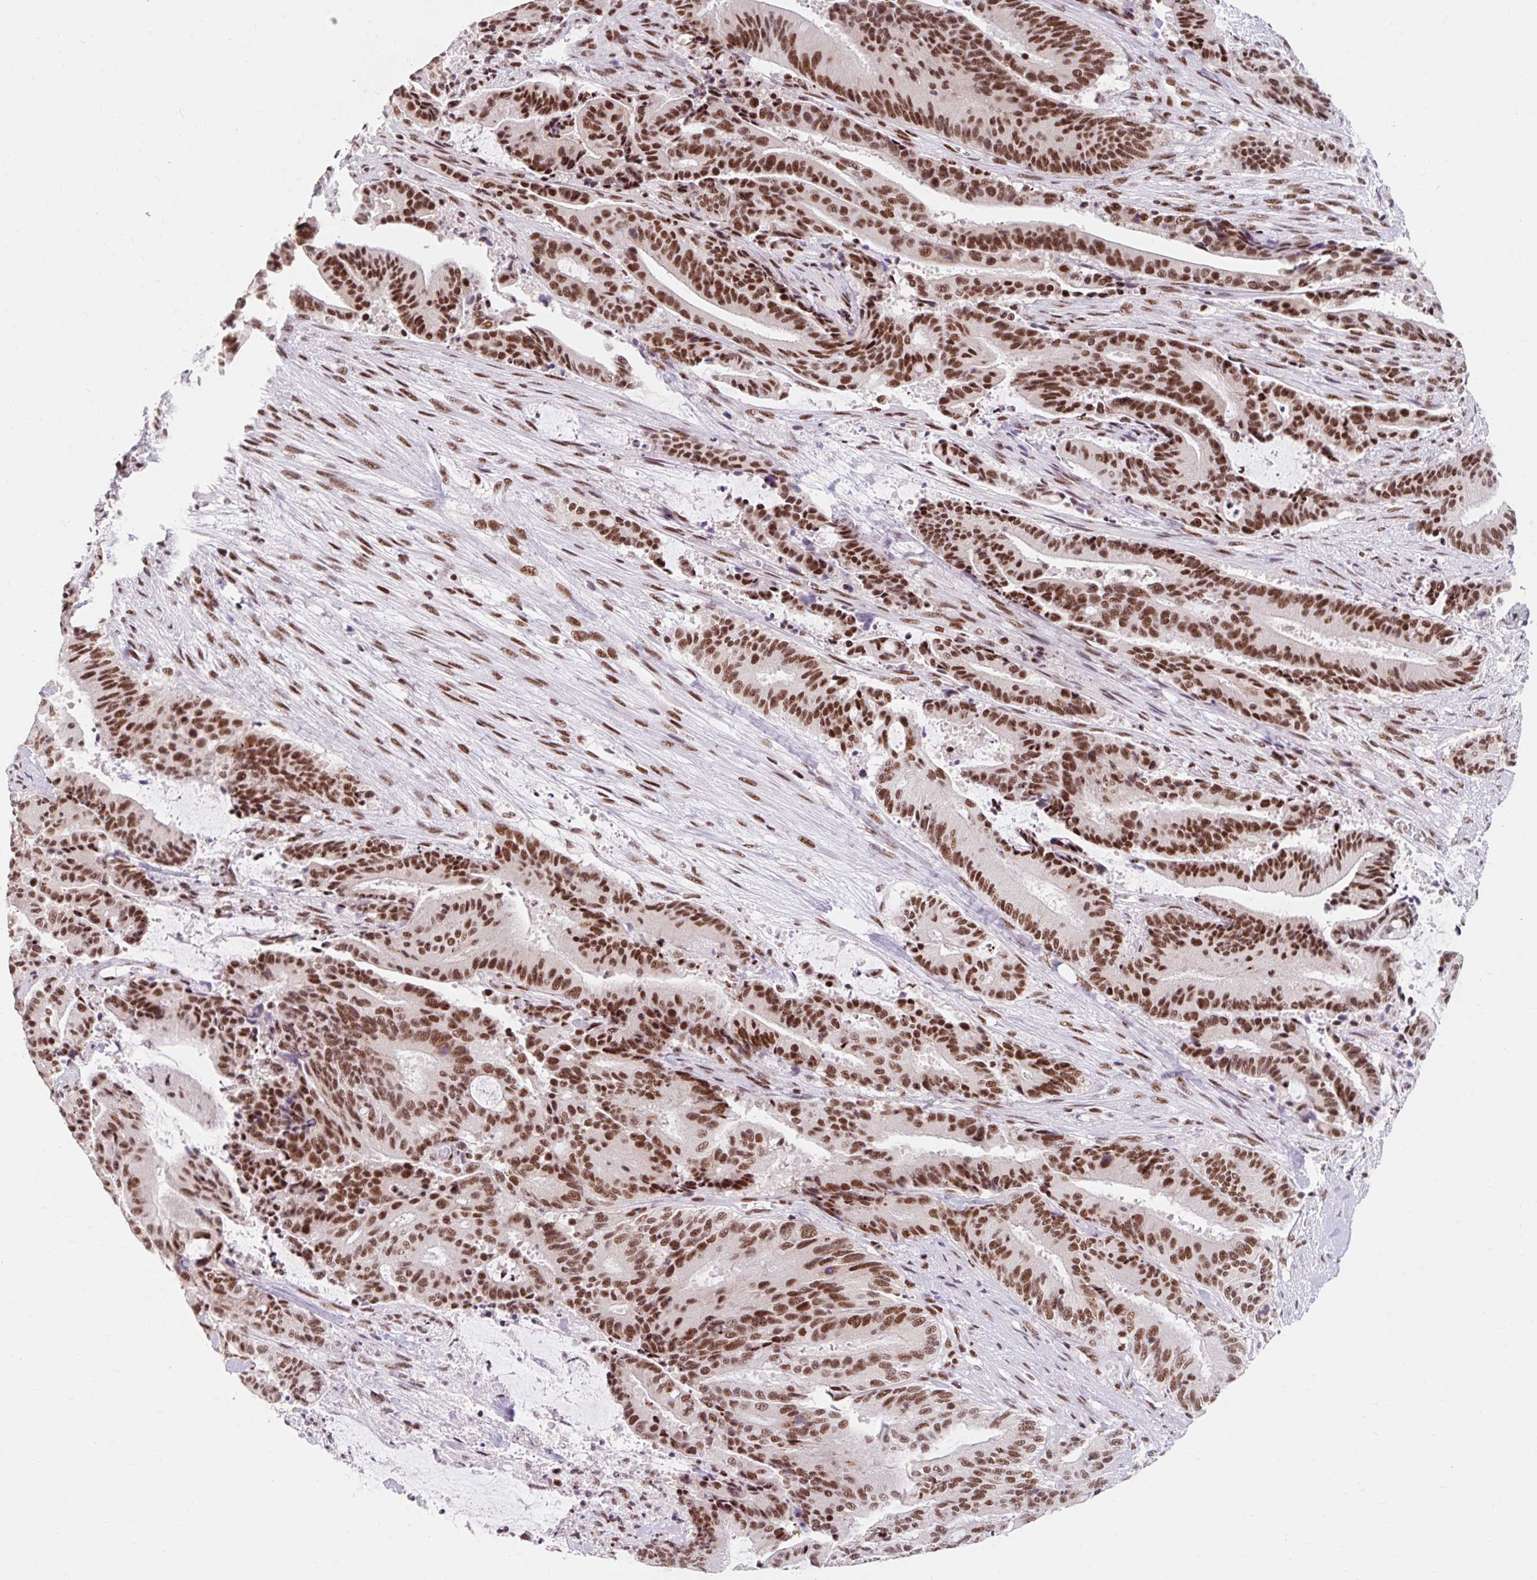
{"staining": {"intensity": "strong", "quantity": ">75%", "location": "nuclear"}, "tissue": "liver cancer", "cell_type": "Tumor cells", "image_type": "cancer", "snomed": [{"axis": "morphology", "description": "Normal tissue, NOS"}, {"axis": "morphology", "description": "Cholangiocarcinoma"}, {"axis": "topography", "description": "Liver"}, {"axis": "topography", "description": "Peripheral nerve tissue"}], "caption": "This is an image of immunohistochemistry staining of cholangiocarcinoma (liver), which shows strong staining in the nuclear of tumor cells.", "gene": "SRSF10", "patient": {"sex": "female", "age": 73}}